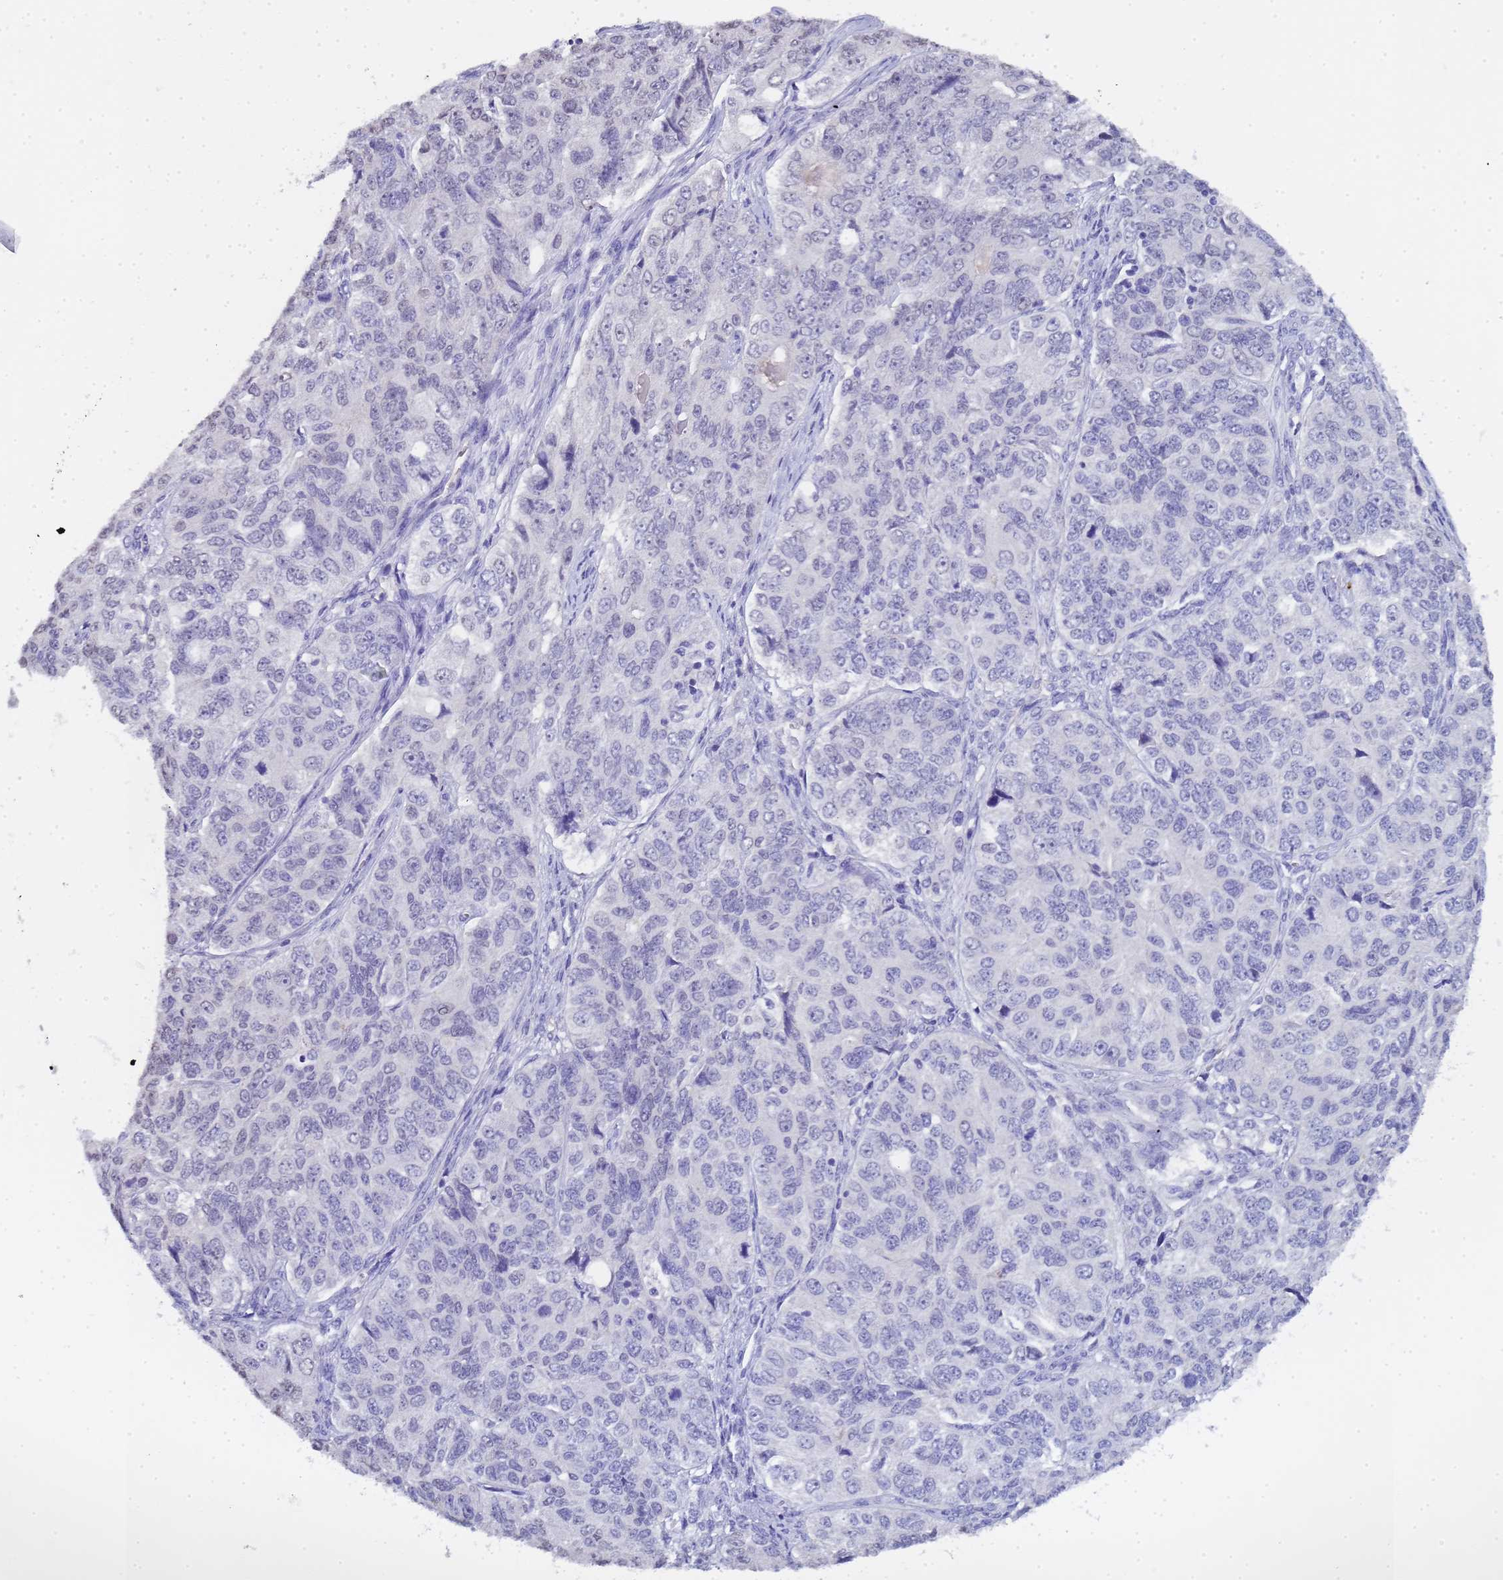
{"staining": {"intensity": "negative", "quantity": "none", "location": "none"}, "tissue": "ovarian cancer", "cell_type": "Tumor cells", "image_type": "cancer", "snomed": [{"axis": "morphology", "description": "Carcinoma, endometroid"}, {"axis": "topography", "description": "Ovary"}], "caption": "Immunohistochemistry (IHC) micrograph of ovarian cancer (endometroid carcinoma) stained for a protein (brown), which demonstrates no expression in tumor cells. The staining was performed using DAB (3,3'-diaminobenzidine) to visualize the protein expression in brown, while the nuclei were stained in blue with hematoxylin (Magnification: 20x).", "gene": "CTRC", "patient": {"sex": "female", "age": 51}}